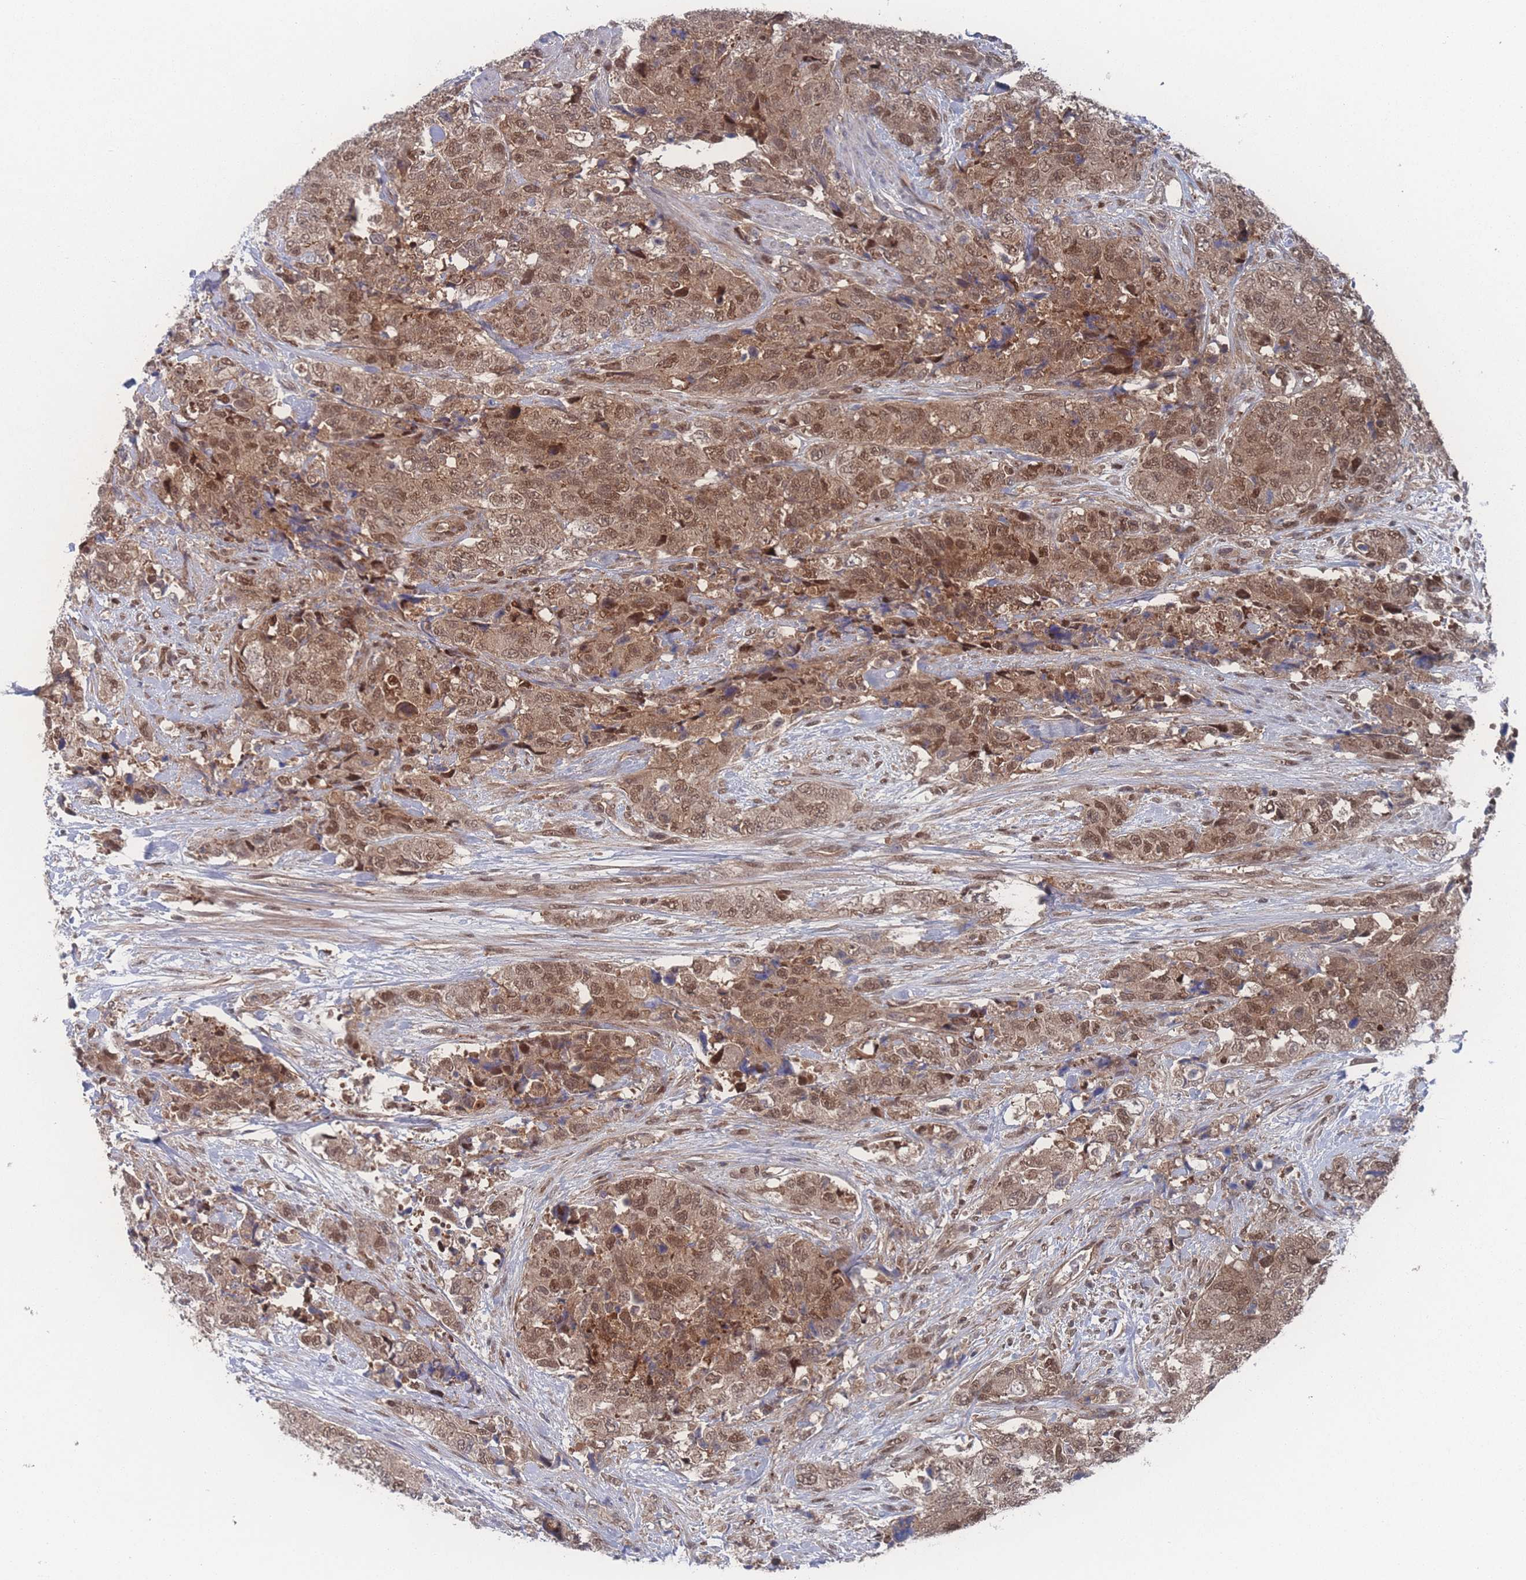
{"staining": {"intensity": "moderate", "quantity": ">75%", "location": "cytoplasmic/membranous,nuclear"}, "tissue": "urothelial cancer", "cell_type": "Tumor cells", "image_type": "cancer", "snomed": [{"axis": "morphology", "description": "Urothelial carcinoma, High grade"}, {"axis": "topography", "description": "Urinary bladder"}], "caption": "Protein staining reveals moderate cytoplasmic/membranous and nuclear expression in approximately >75% of tumor cells in urothelial cancer.", "gene": "PSMA1", "patient": {"sex": "female", "age": 78}}